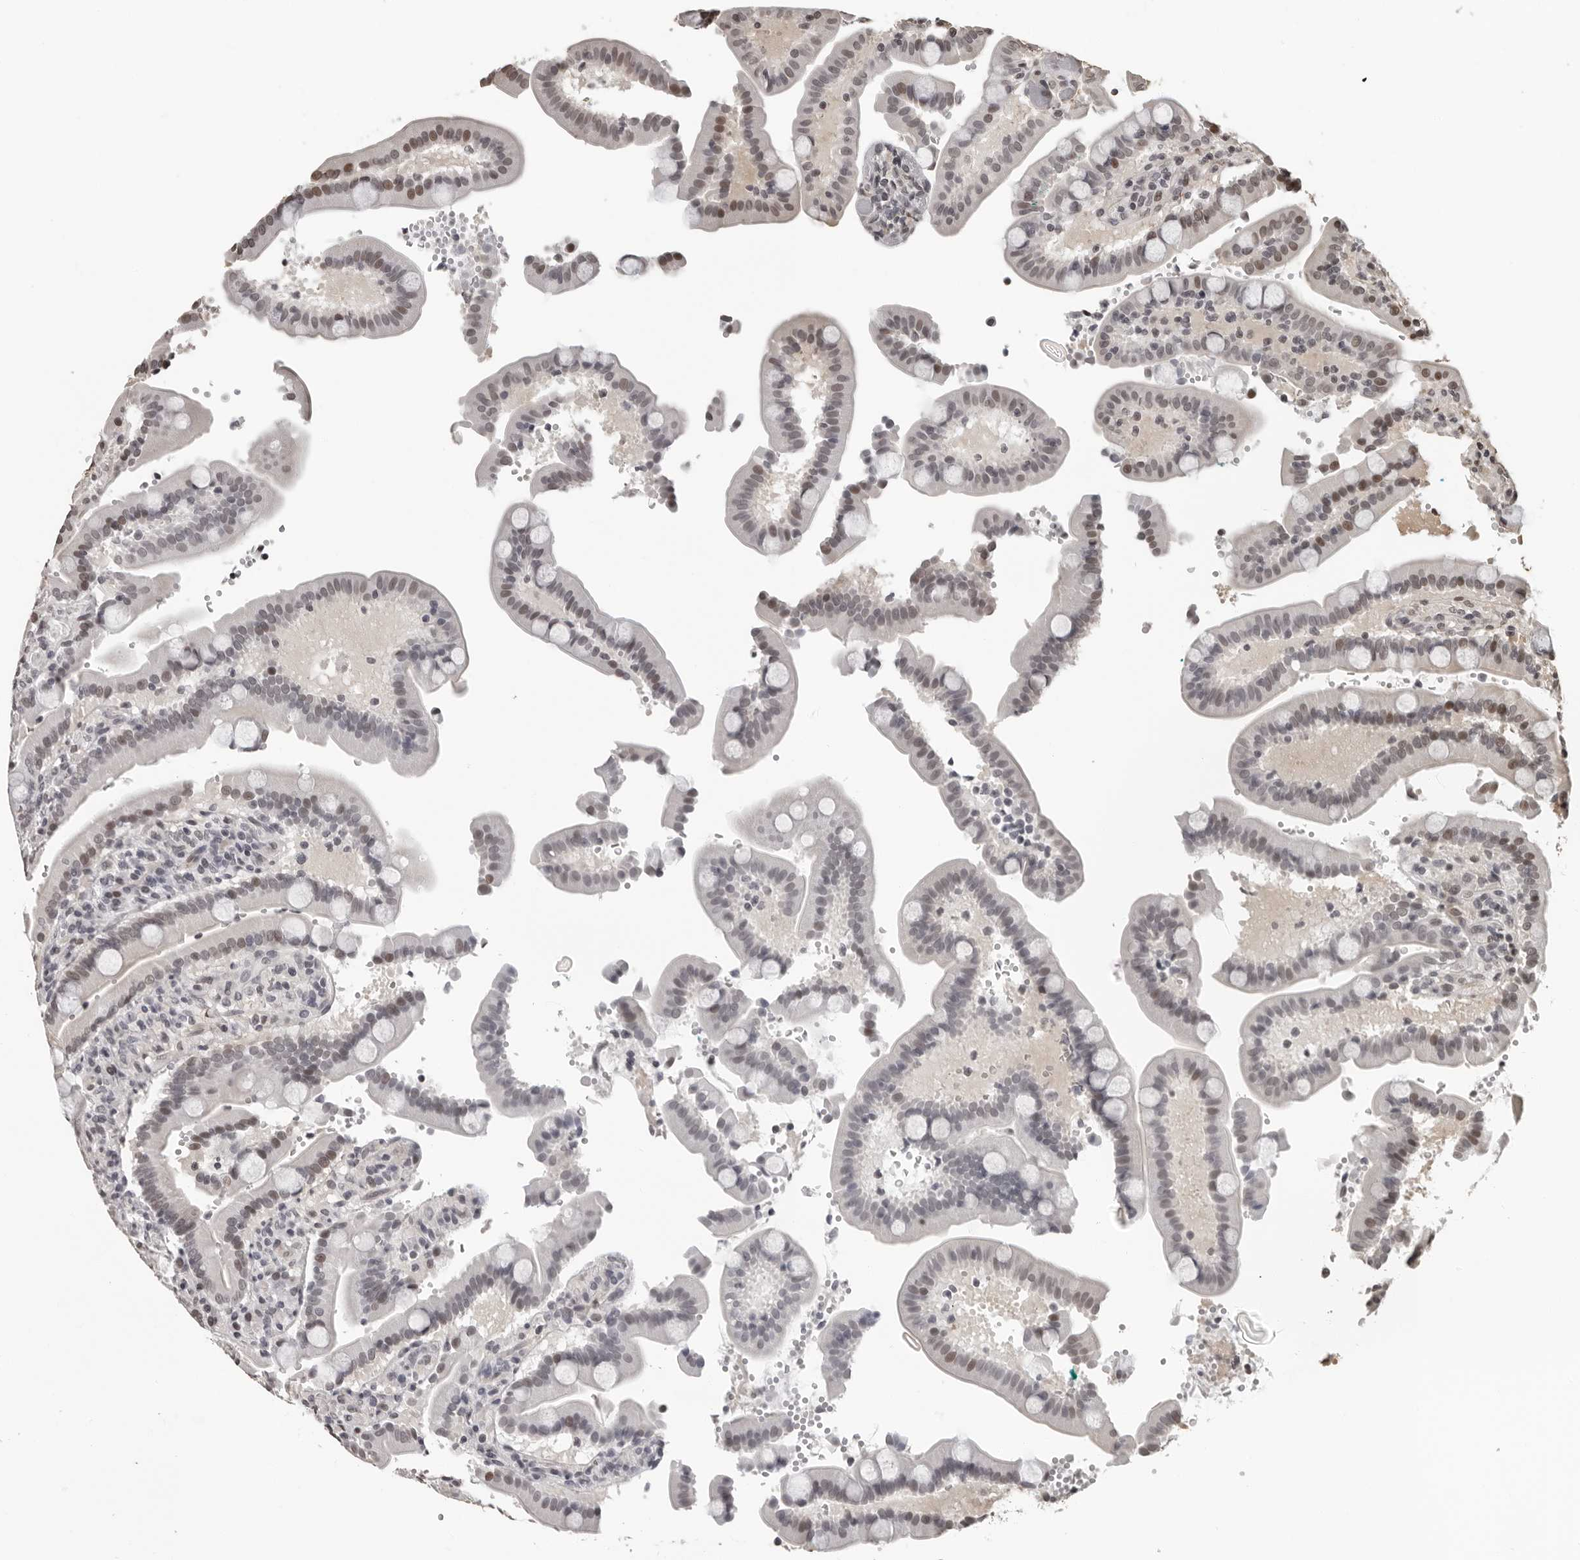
{"staining": {"intensity": "moderate", "quantity": "<25%", "location": "nuclear"}, "tissue": "duodenum", "cell_type": "Glandular cells", "image_type": "normal", "snomed": [{"axis": "morphology", "description": "Normal tissue, NOS"}, {"axis": "topography", "description": "Small intestine, NOS"}], "caption": "The image reveals a brown stain indicating the presence of a protein in the nuclear of glandular cells in duodenum.", "gene": "ORC1", "patient": {"sex": "female", "age": 71}}